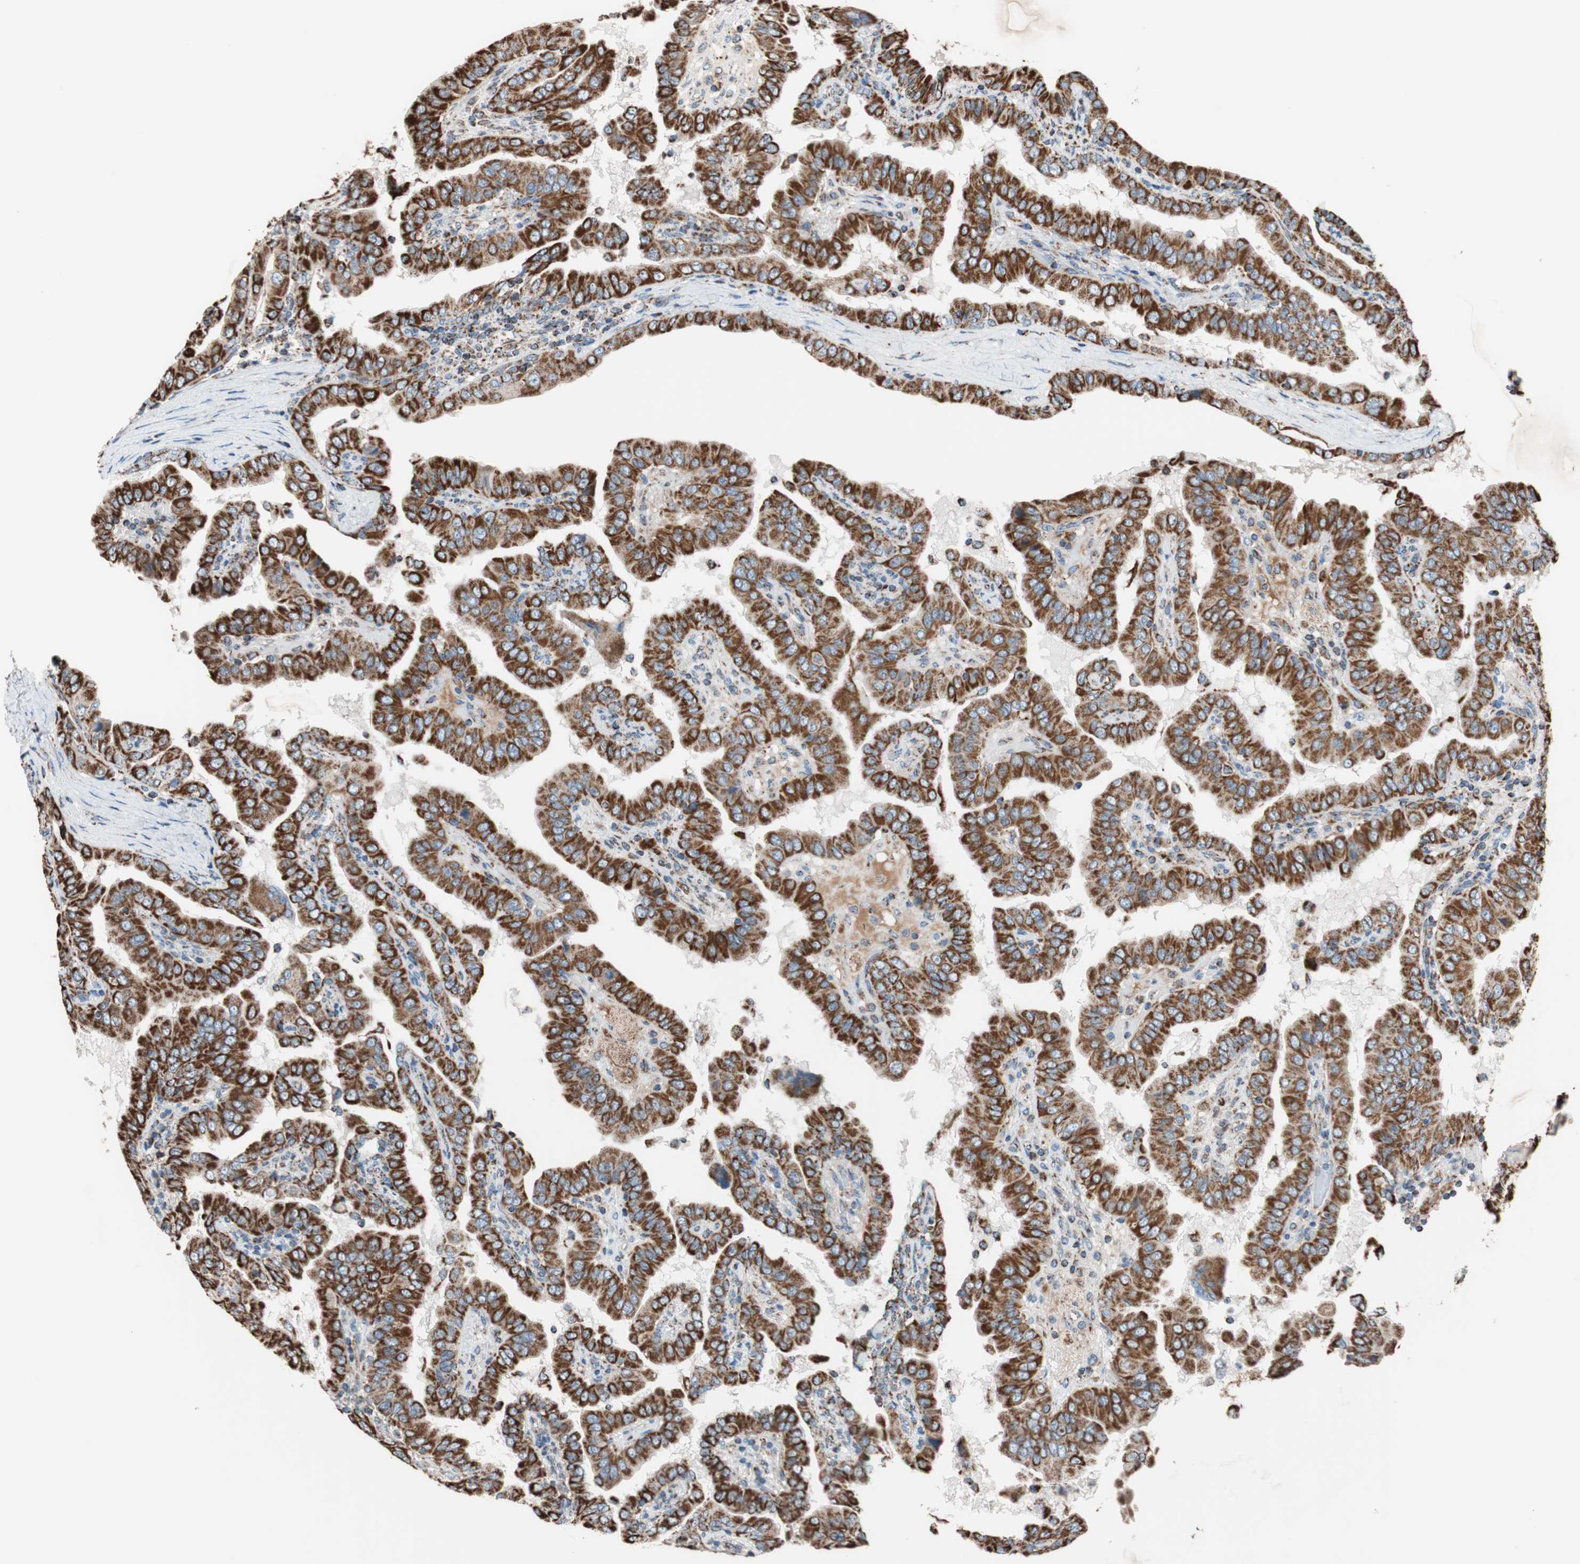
{"staining": {"intensity": "strong", "quantity": ">75%", "location": "cytoplasmic/membranous"}, "tissue": "thyroid cancer", "cell_type": "Tumor cells", "image_type": "cancer", "snomed": [{"axis": "morphology", "description": "Papillary adenocarcinoma, NOS"}, {"axis": "topography", "description": "Thyroid gland"}], "caption": "The micrograph shows immunohistochemical staining of thyroid papillary adenocarcinoma. There is strong cytoplasmic/membranous expression is present in about >75% of tumor cells.", "gene": "PCSK4", "patient": {"sex": "male", "age": 33}}